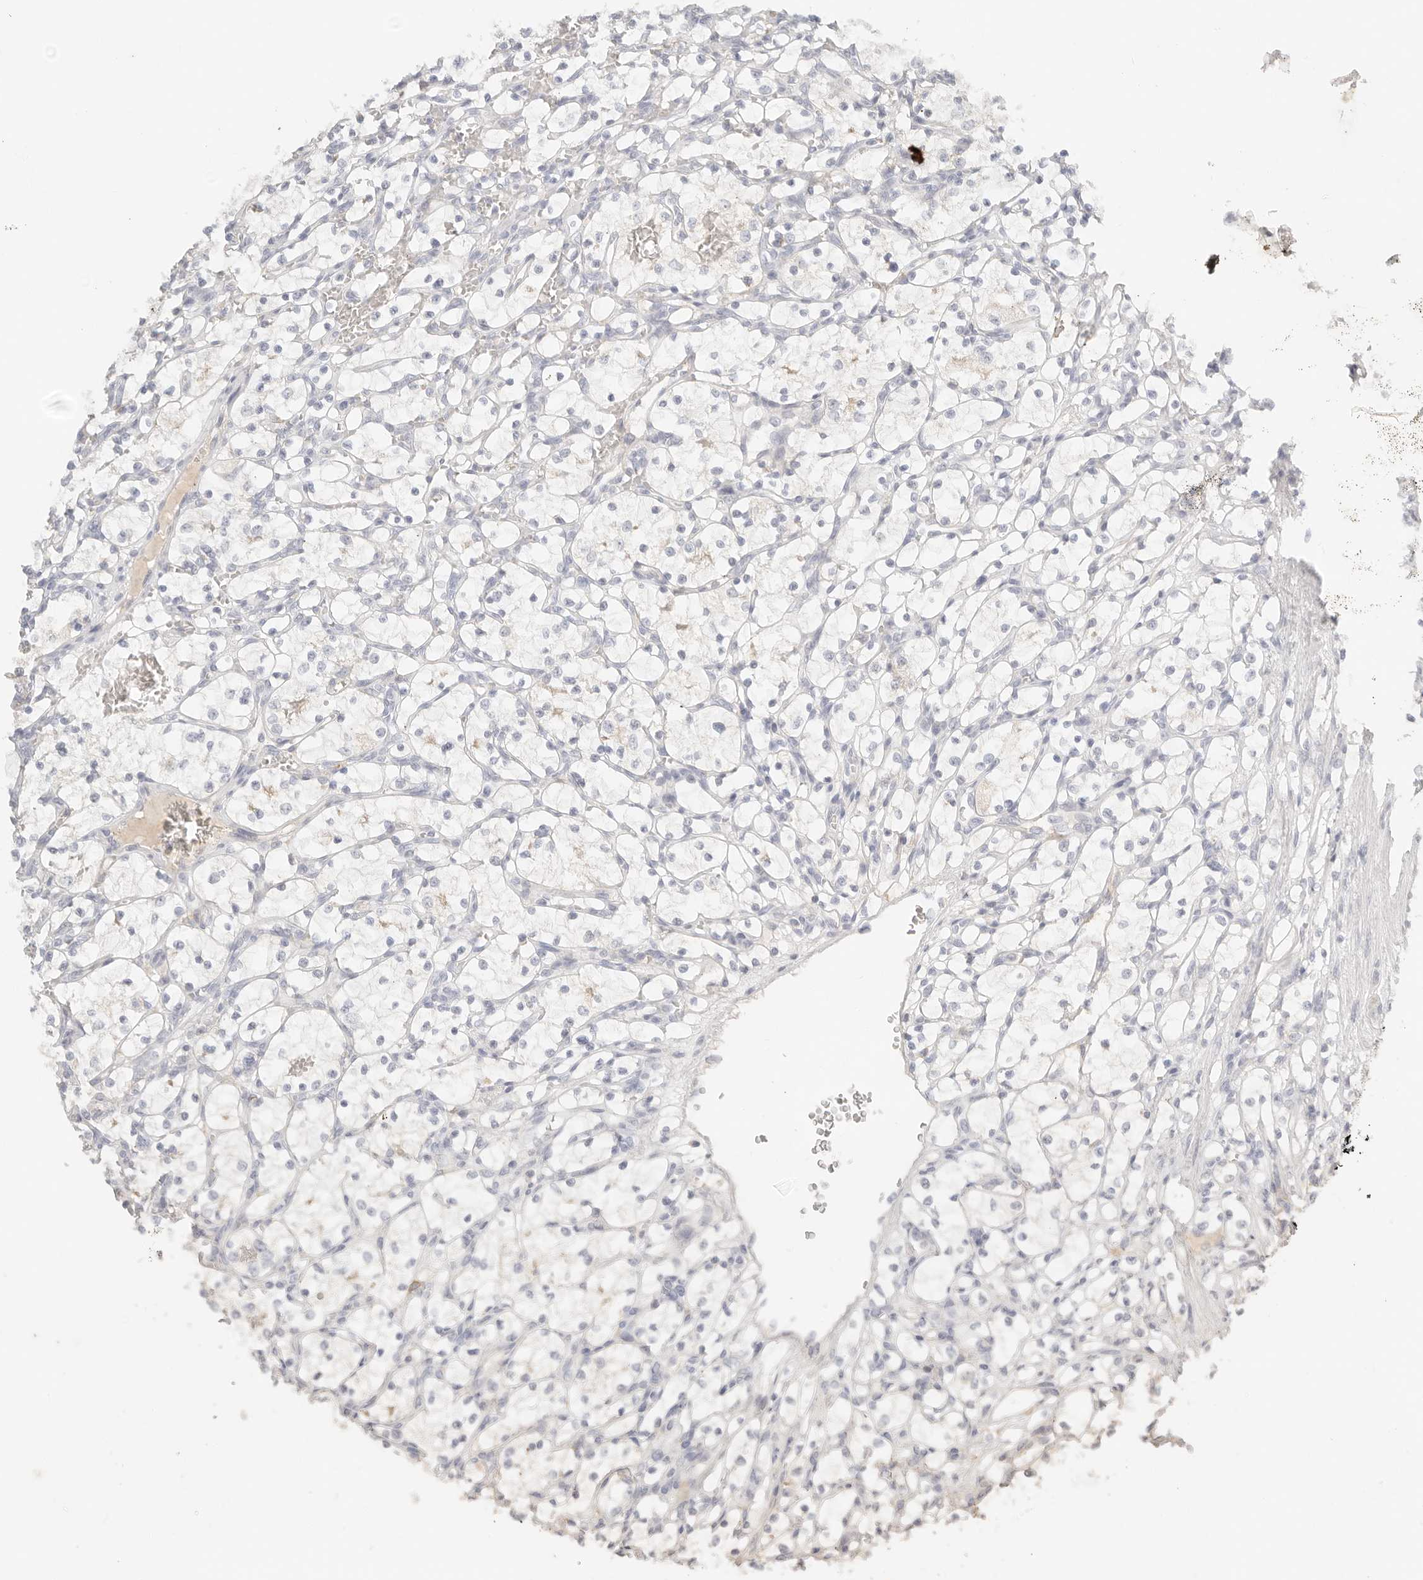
{"staining": {"intensity": "negative", "quantity": "none", "location": "none"}, "tissue": "renal cancer", "cell_type": "Tumor cells", "image_type": "cancer", "snomed": [{"axis": "morphology", "description": "Adenocarcinoma, NOS"}, {"axis": "topography", "description": "Kidney"}], "caption": "Tumor cells are negative for brown protein staining in renal adenocarcinoma. The staining was performed using DAB (3,3'-diaminobenzidine) to visualize the protein expression in brown, while the nuclei were stained in blue with hematoxylin (Magnification: 20x).", "gene": "CEP120", "patient": {"sex": "female", "age": 69}}